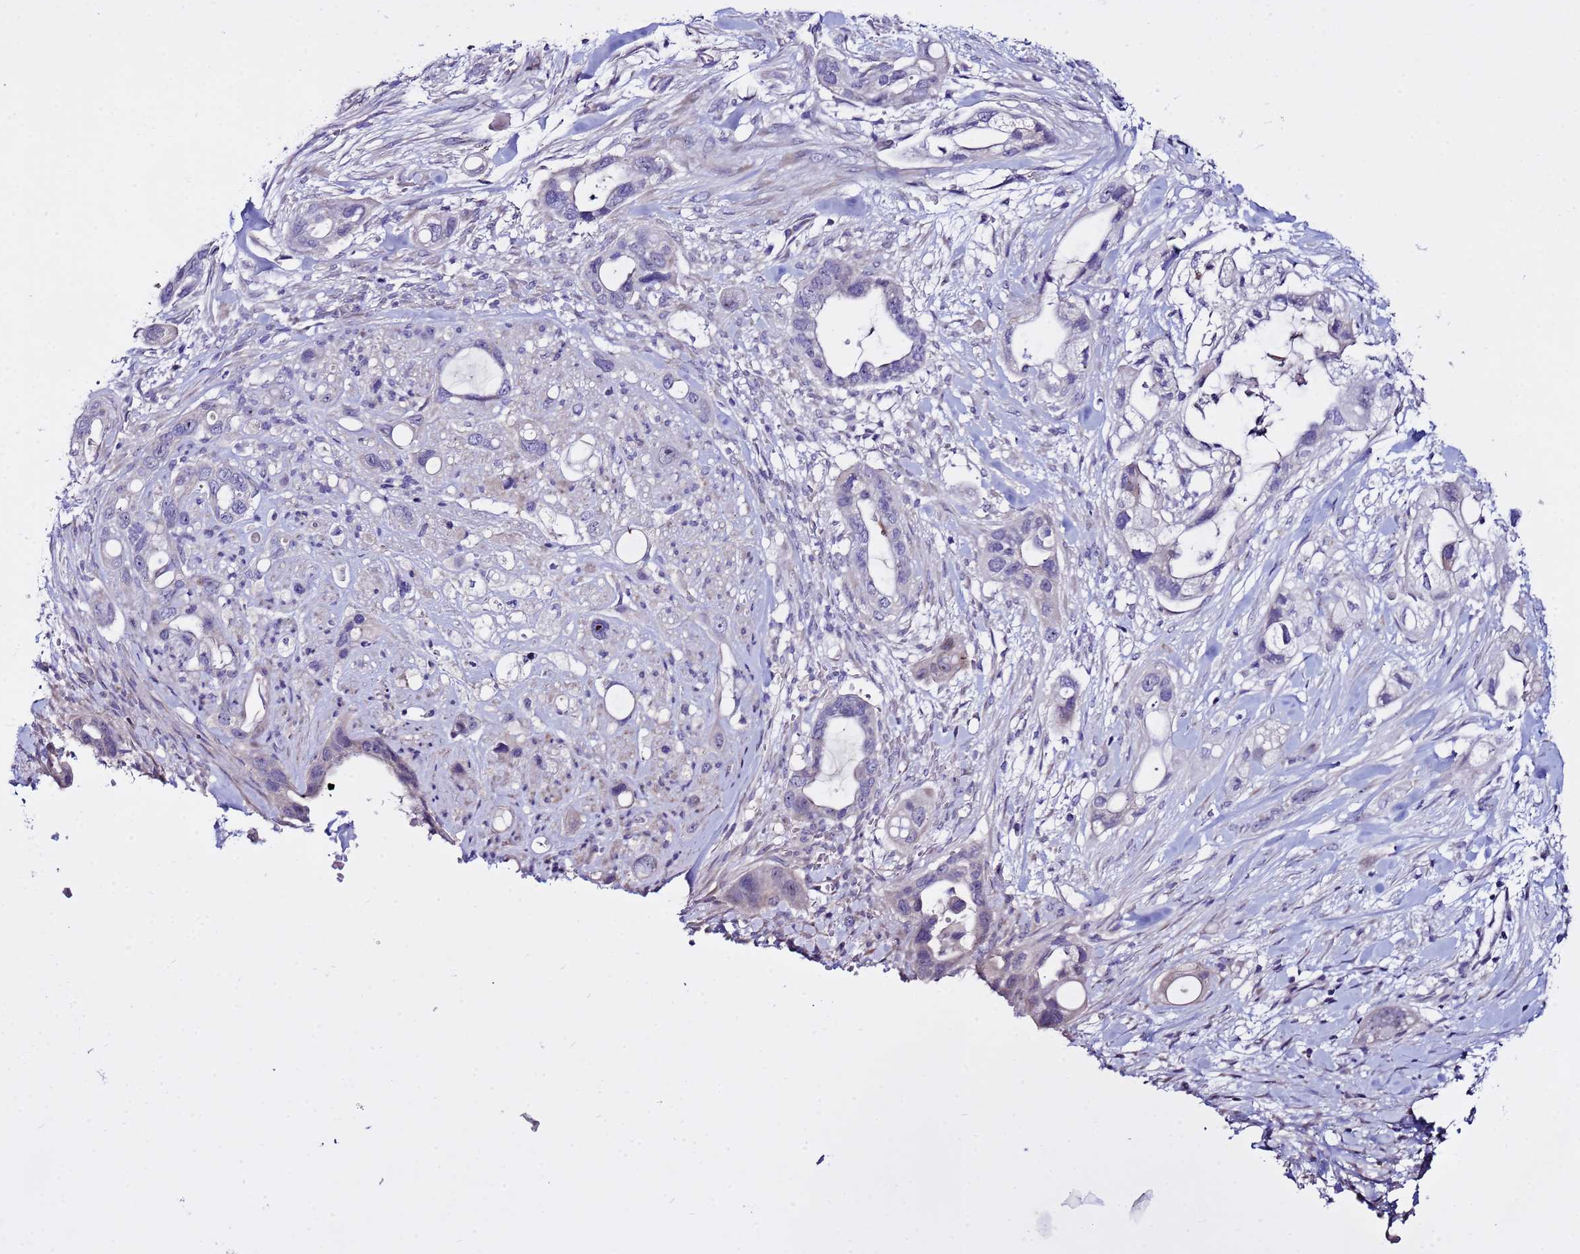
{"staining": {"intensity": "negative", "quantity": "none", "location": "none"}, "tissue": "pancreatic cancer", "cell_type": "Tumor cells", "image_type": "cancer", "snomed": [{"axis": "morphology", "description": "Adenocarcinoma, NOS"}, {"axis": "topography", "description": "Pancreas"}], "caption": "Tumor cells are negative for protein expression in human pancreatic adenocarcinoma.", "gene": "IGSF11", "patient": {"sex": "male", "age": 44}}